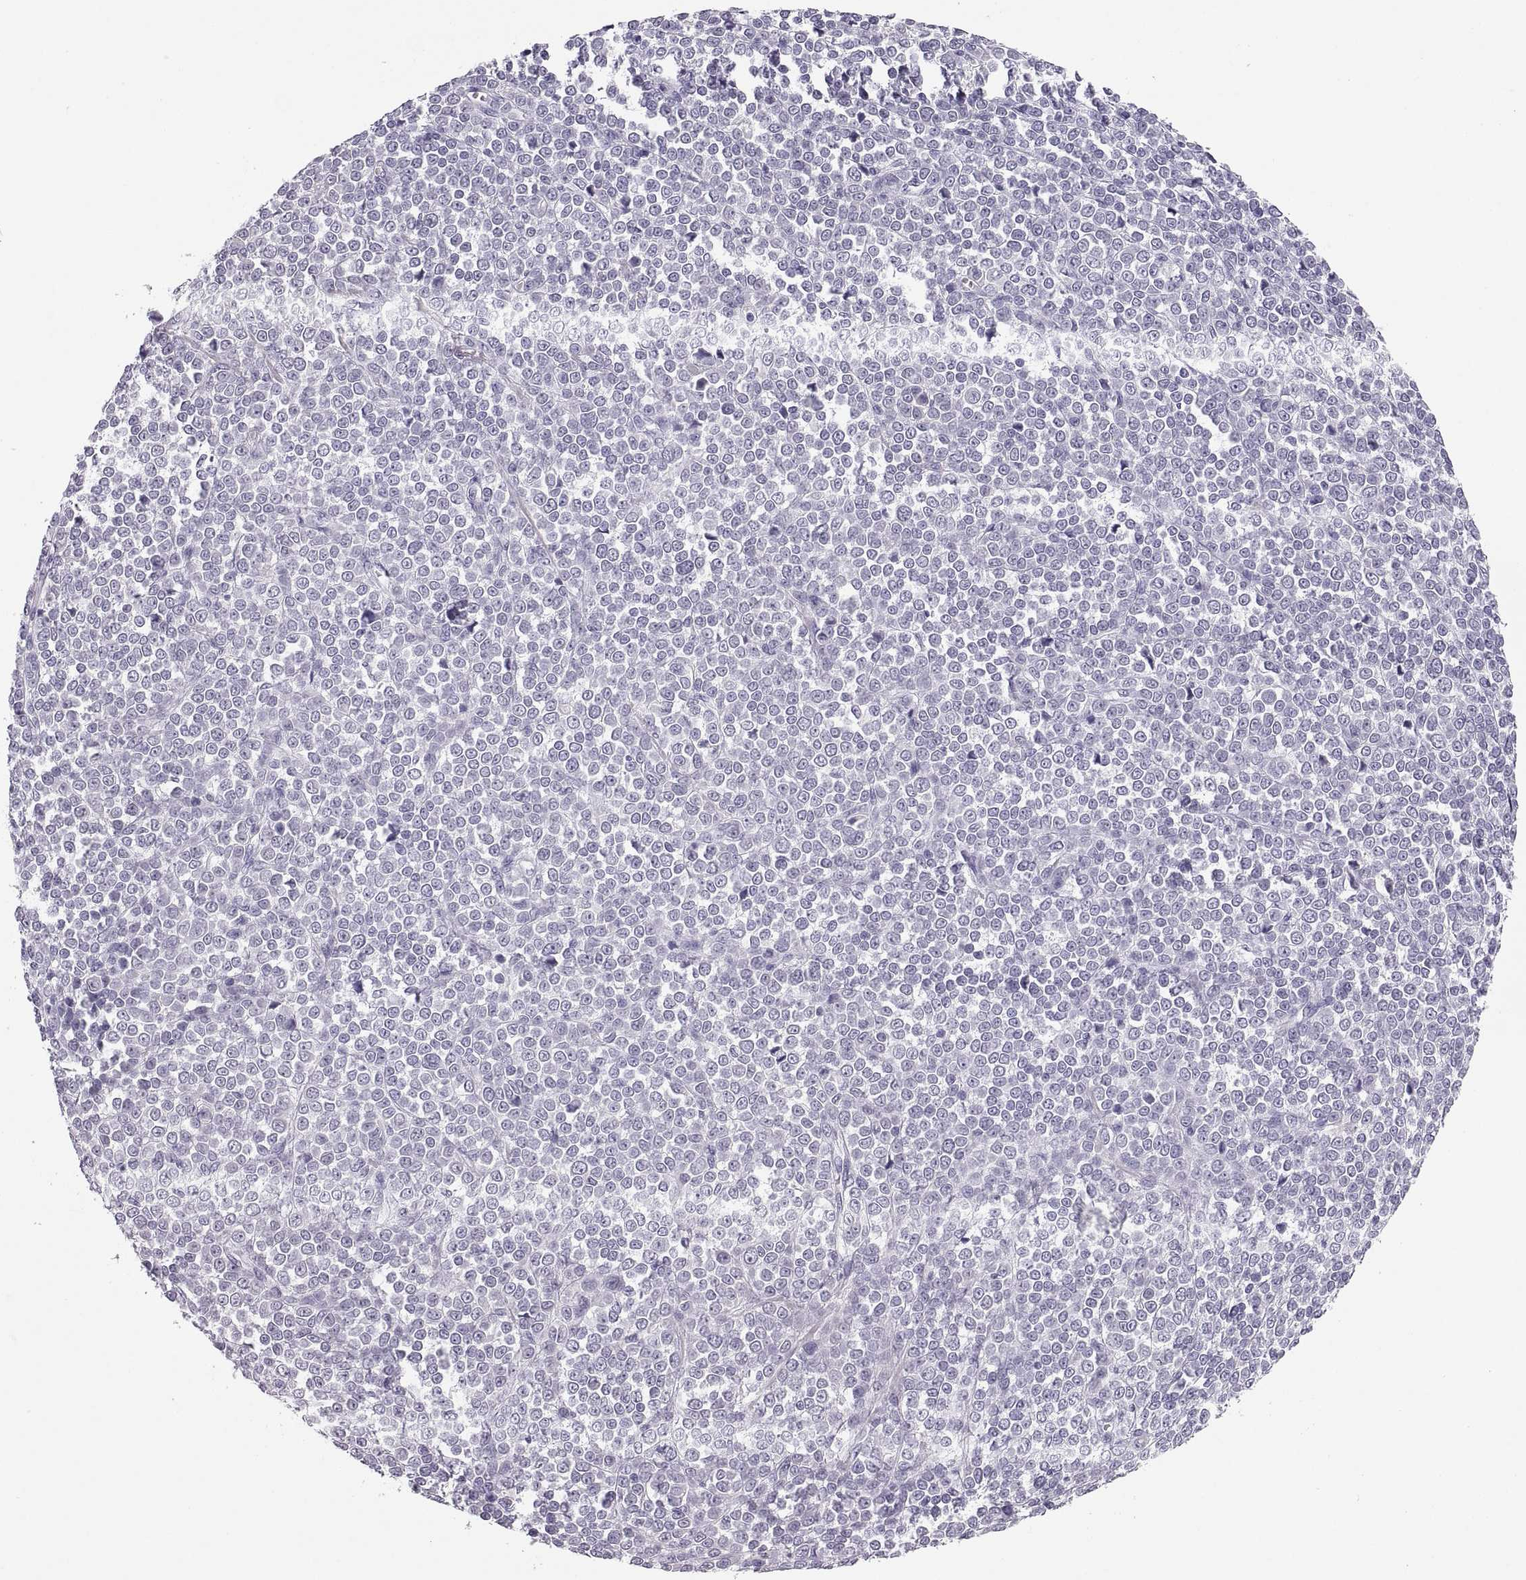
{"staining": {"intensity": "negative", "quantity": "none", "location": "none"}, "tissue": "melanoma", "cell_type": "Tumor cells", "image_type": "cancer", "snomed": [{"axis": "morphology", "description": "Malignant melanoma, NOS"}, {"axis": "topography", "description": "Skin"}], "caption": "Malignant melanoma was stained to show a protein in brown. There is no significant staining in tumor cells. (Stains: DAB immunohistochemistry with hematoxylin counter stain, Microscopy: brightfield microscopy at high magnification).", "gene": "QRICH2", "patient": {"sex": "female", "age": 95}}